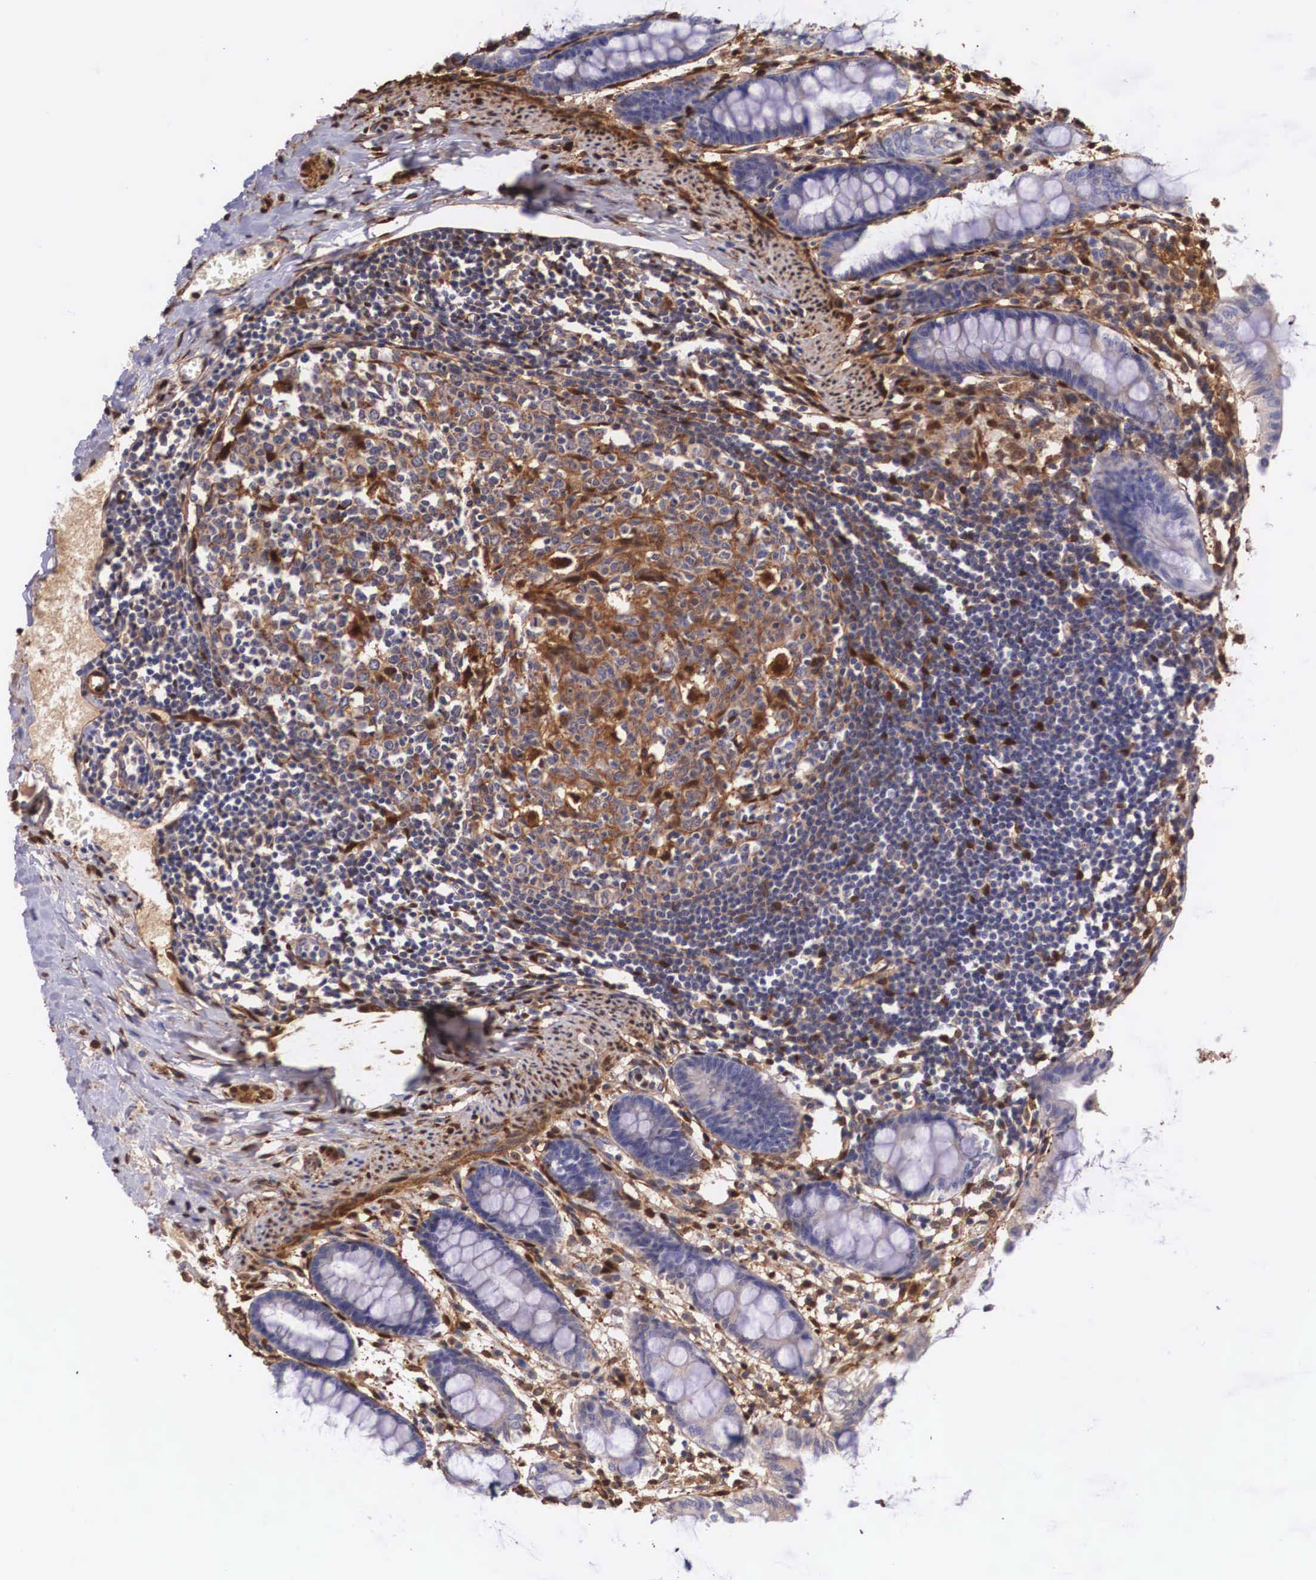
{"staining": {"intensity": "moderate", "quantity": ">75%", "location": "cytoplasmic/membranous"}, "tissue": "colon", "cell_type": "Endothelial cells", "image_type": "normal", "snomed": [{"axis": "morphology", "description": "Normal tissue, NOS"}, {"axis": "topography", "description": "Colon"}], "caption": "A photomicrograph of human colon stained for a protein reveals moderate cytoplasmic/membranous brown staining in endothelial cells. Immunohistochemistry (ihc) stains the protein in brown and the nuclei are stained blue.", "gene": "LGALS1", "patient": {"sex": "male", "age": 1}}